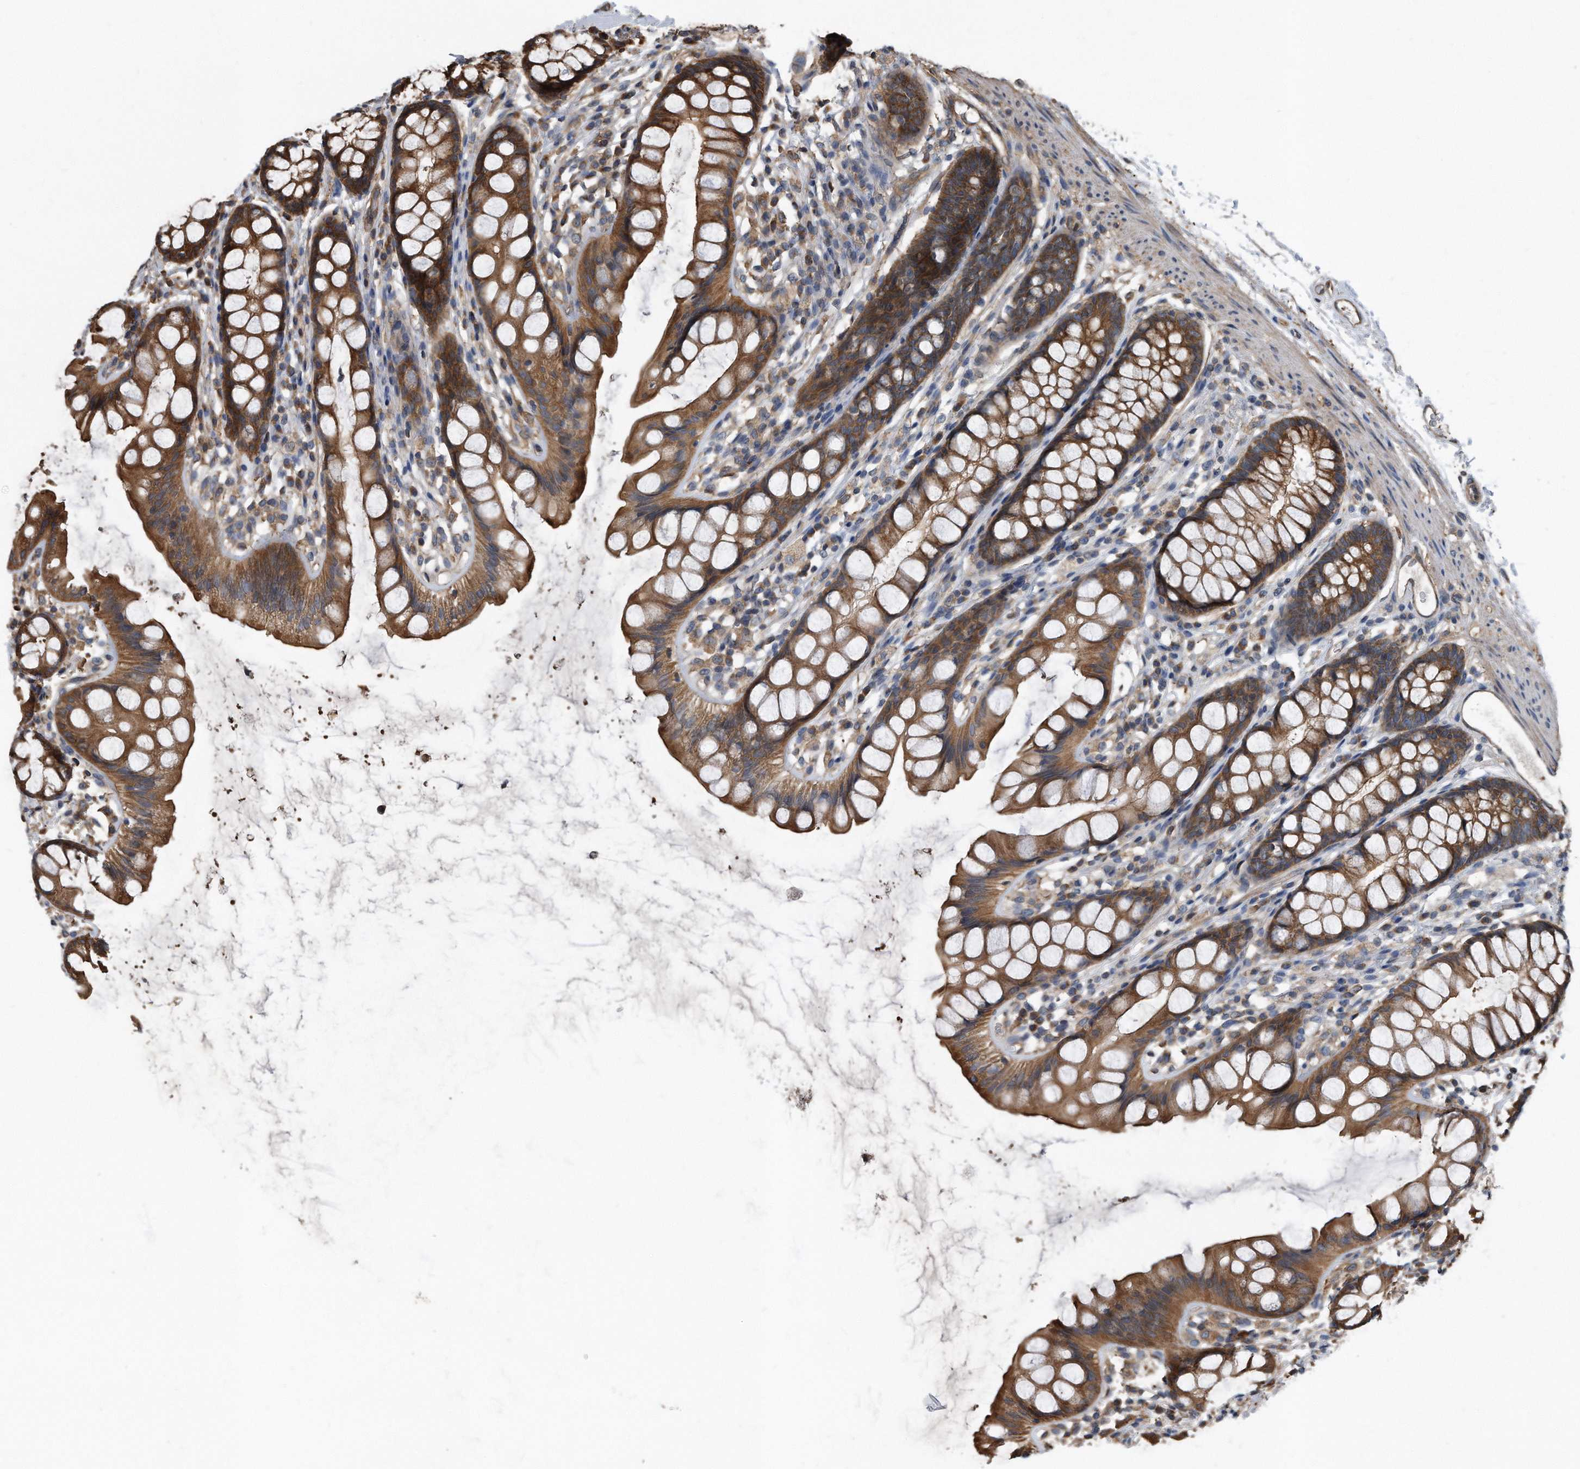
{"staining": {"intensity": "strong", "quantity": "25%-75%", "location": "cytoplasmic/membranous"}, "tissue": "rectum", "cell_type": "Glandular cells", "image_type": "normal", "snomed": [{"axis": "morphology", "description": "Normal tissue, NOS"}, {"axis": "topography", "description": "Rectum"}], "caption": "An image of rectum stained for a protein shows strong cytoplasmic/membranous brown staining in glandular cells. The staining was performed using DAB to visualize the protein expression in brown, while the nuclei were stained in blue with hematoxylin (Magnification: 20x).", "gene": "FAM136A", "patient": {"sex": "female", "age": 65}}